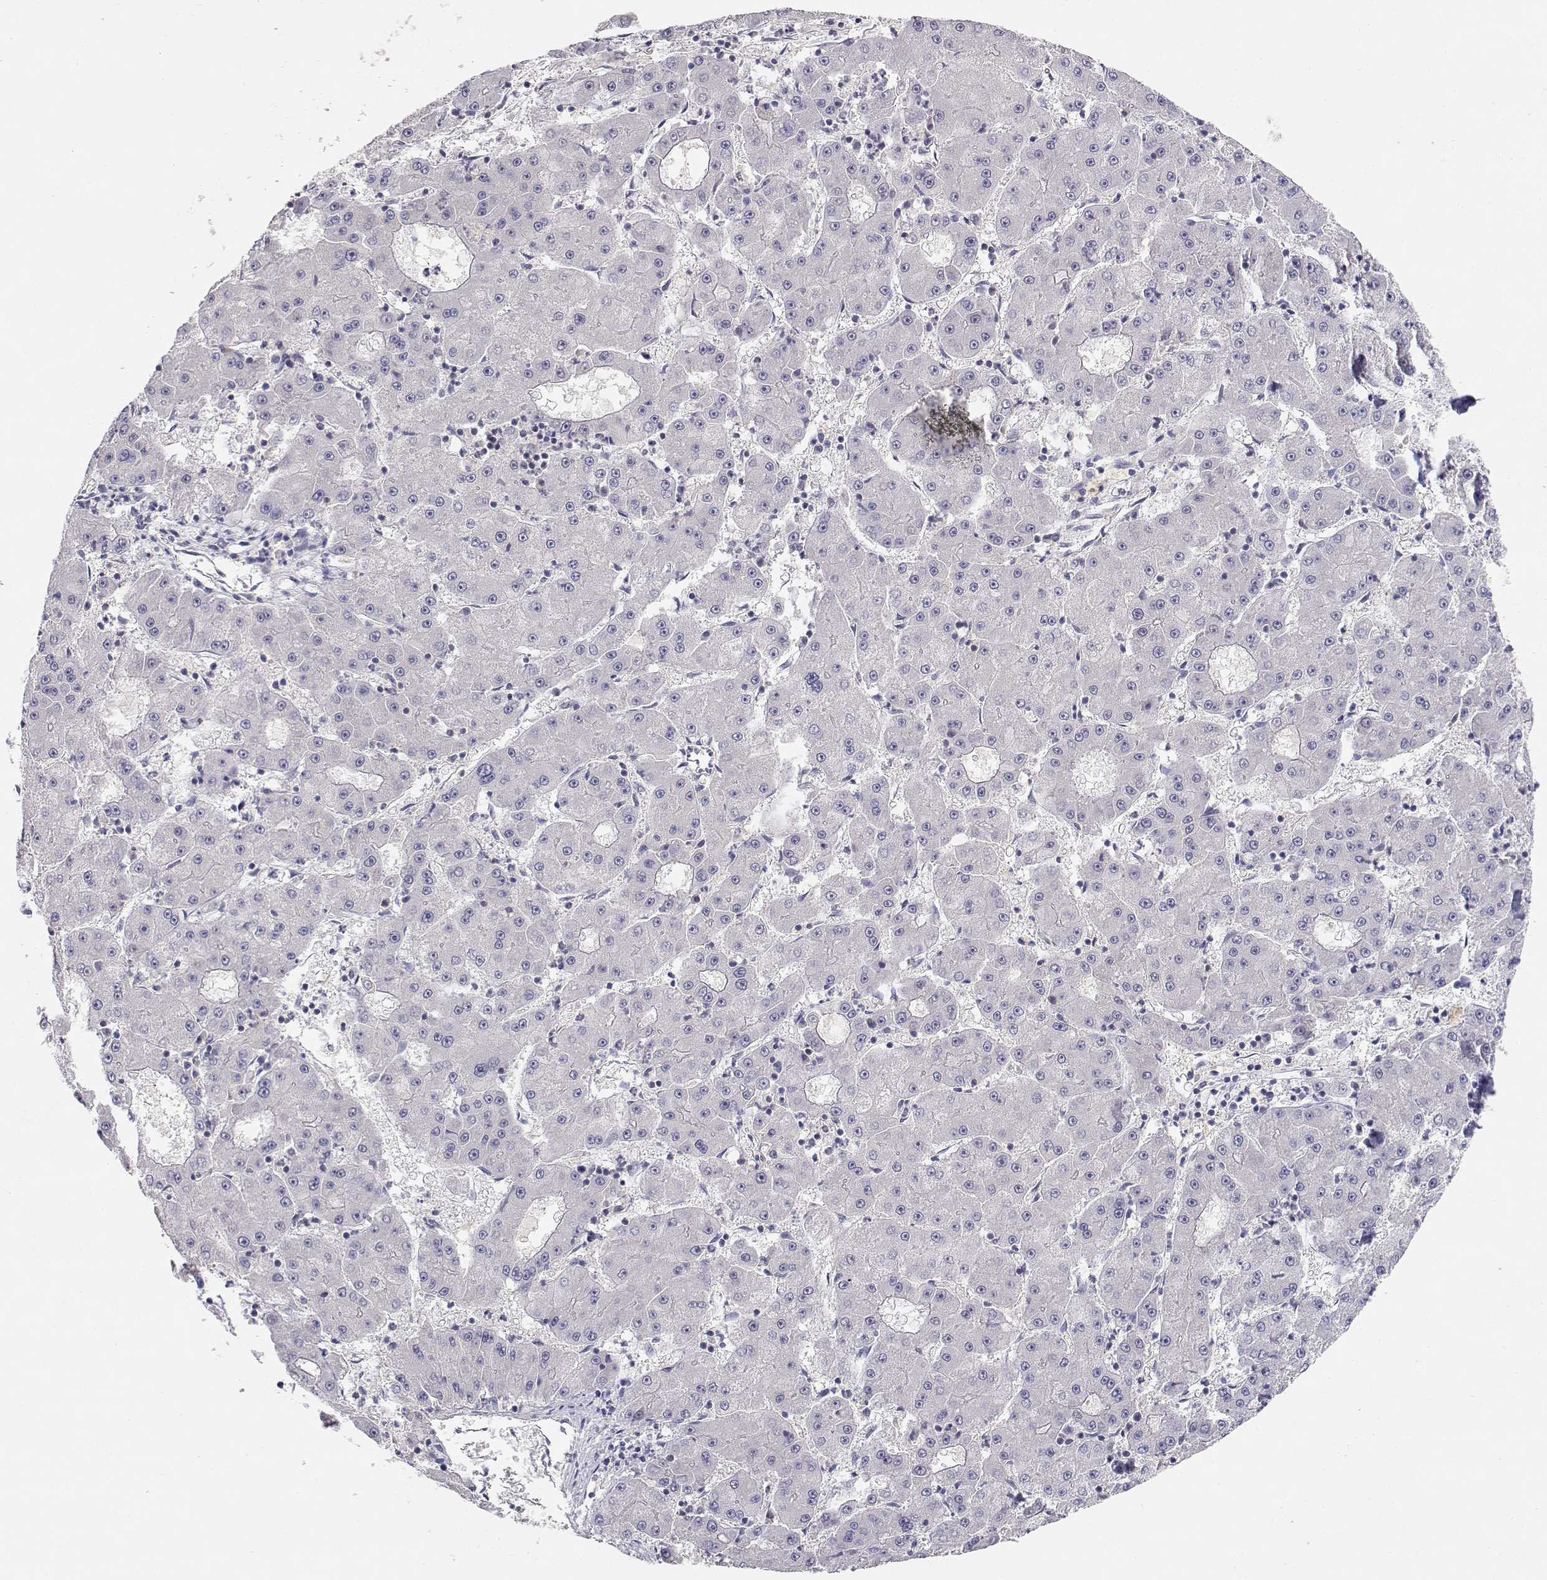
{"staining": {"intensity": "negative", "quantity": "none", "location": "none"}, "tissue": "liver cancer", "cell_type": "Tumor cells", "image_type": "cancer", "snomed": [{"axis": "morphology", "description": "Carcinoma, Hepatocellular, NOS"}, {"axis": "topography", "description": "Liver"}], "caption": "Hepatocellular carcinoma (liver) stained for a protein using immunohistochemistry displays no positivity tumor cells.", "gene": "ADA", "patient": {"sex": "male", "age": 73}}